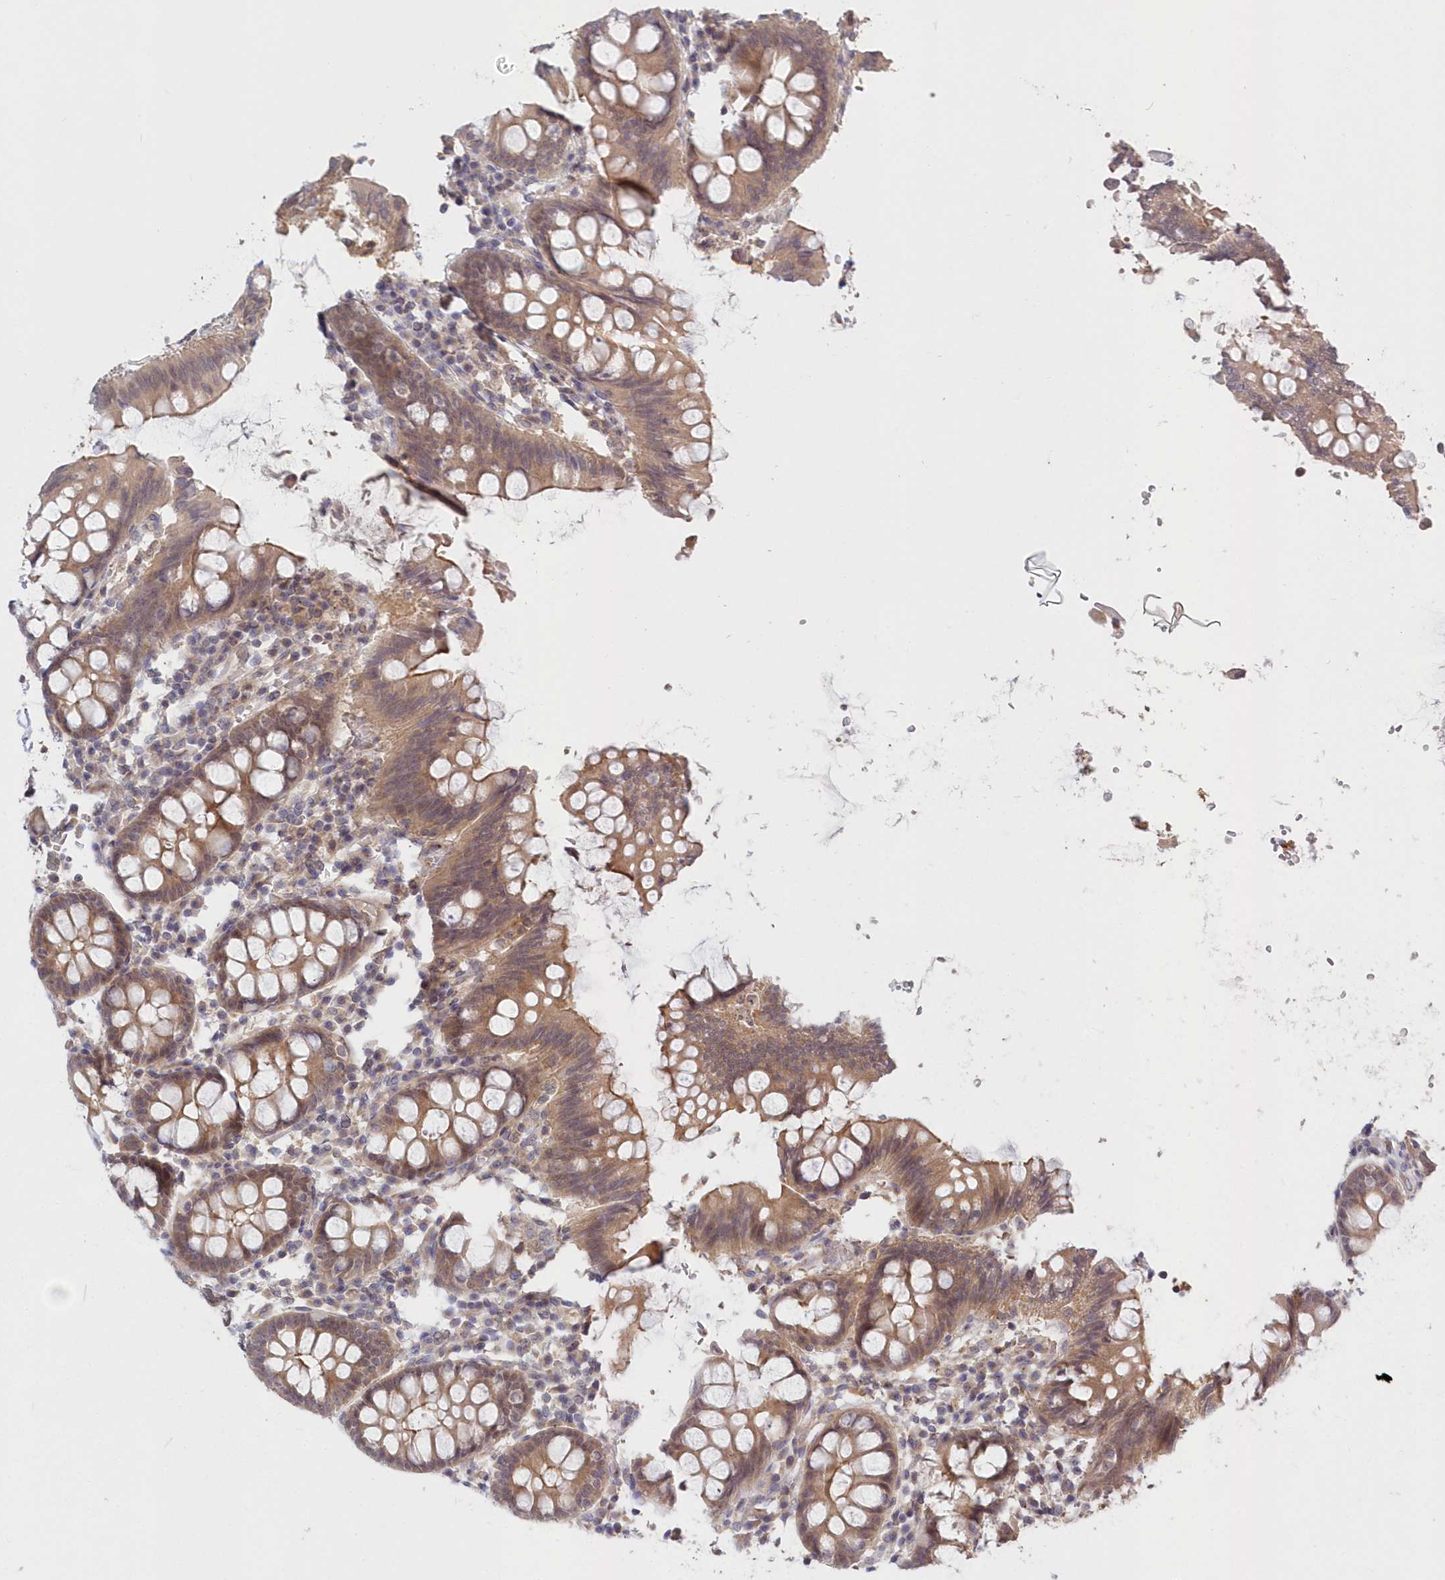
{"staining": {"intensity": "weak", "quantity": ">75%", "location": "cytoplasmic/membranous"}, "tissue": "colon", "cell_type": "Endothelial cells", "image_type": "normal", "snomed": [{"axis": "morphology", "description": "Normal tissue, NOS"}, {"axis": "topography", "description": "Colon"}], "caption": "Immunohistochemistry (IHC) of benign colon demonstrates low levels of weak cytoplasmic/membranous staining in approximately >75% of endothelial cells. The staining is performed using DAB brown chromogen to label protein expression. The nuclei are counter-stained blue using hematoxylin.", "gene": "KATNA1", "patient": {"sex": "female", "age": 79}}